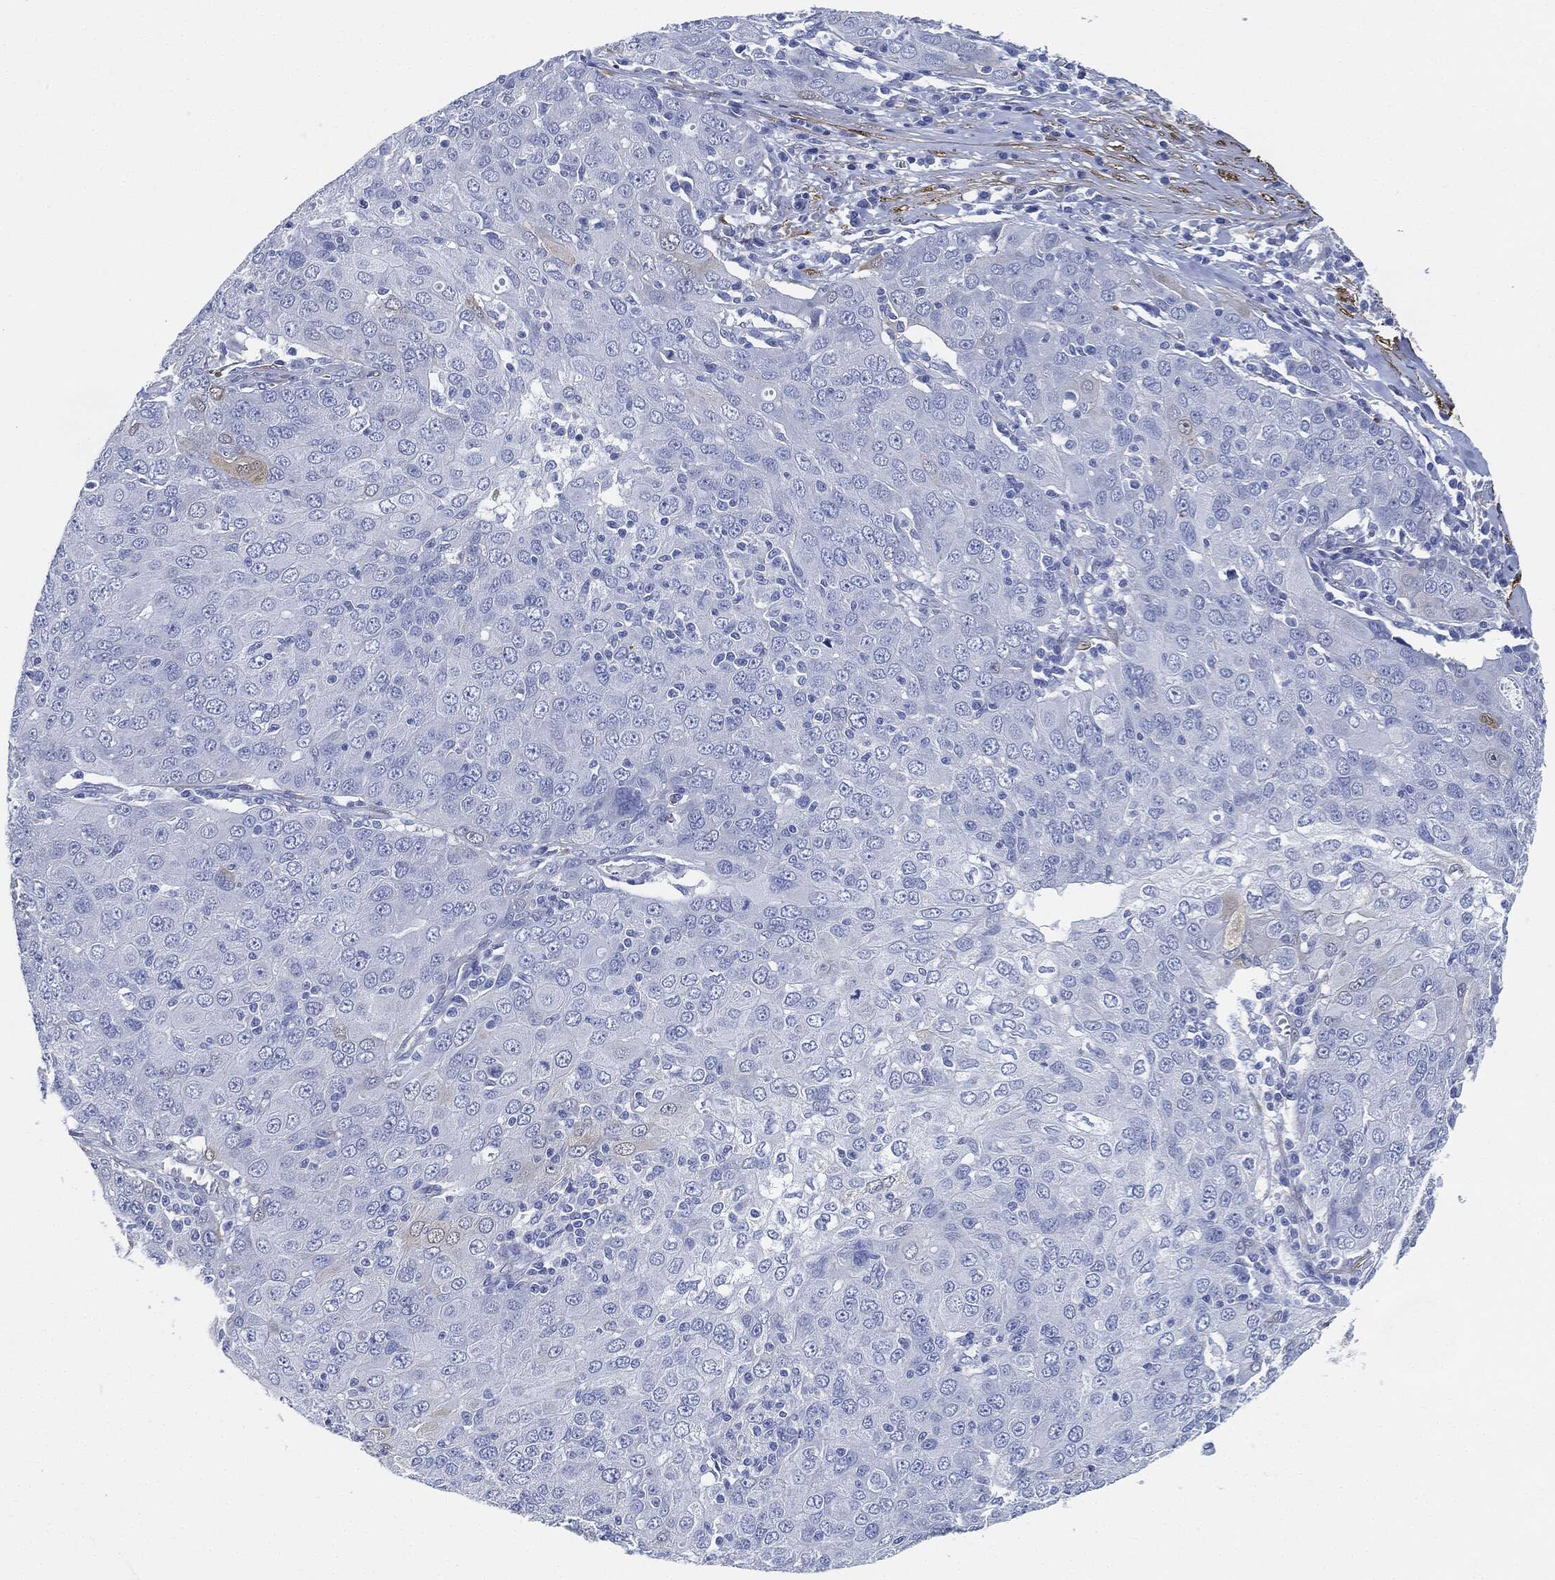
{"staining": {"intensity": "negative", "quantity": "none", "location": "none"}, "tissue": "ovarian cancer", "cell_type": "Tumor cells", "image_type": "cancer", "snomed": [{"axis": "morphology", "description": "Carcinoma, endometroid"}, {"axis": "topography", "description": "Ovary"}], "caption": "Human ovarian cancer stained for a protein using immunohistochemistry reveals no positivity in tumor cells.", "gene": "TAGLN", "patient": {"sex": "female", "age": 50}}